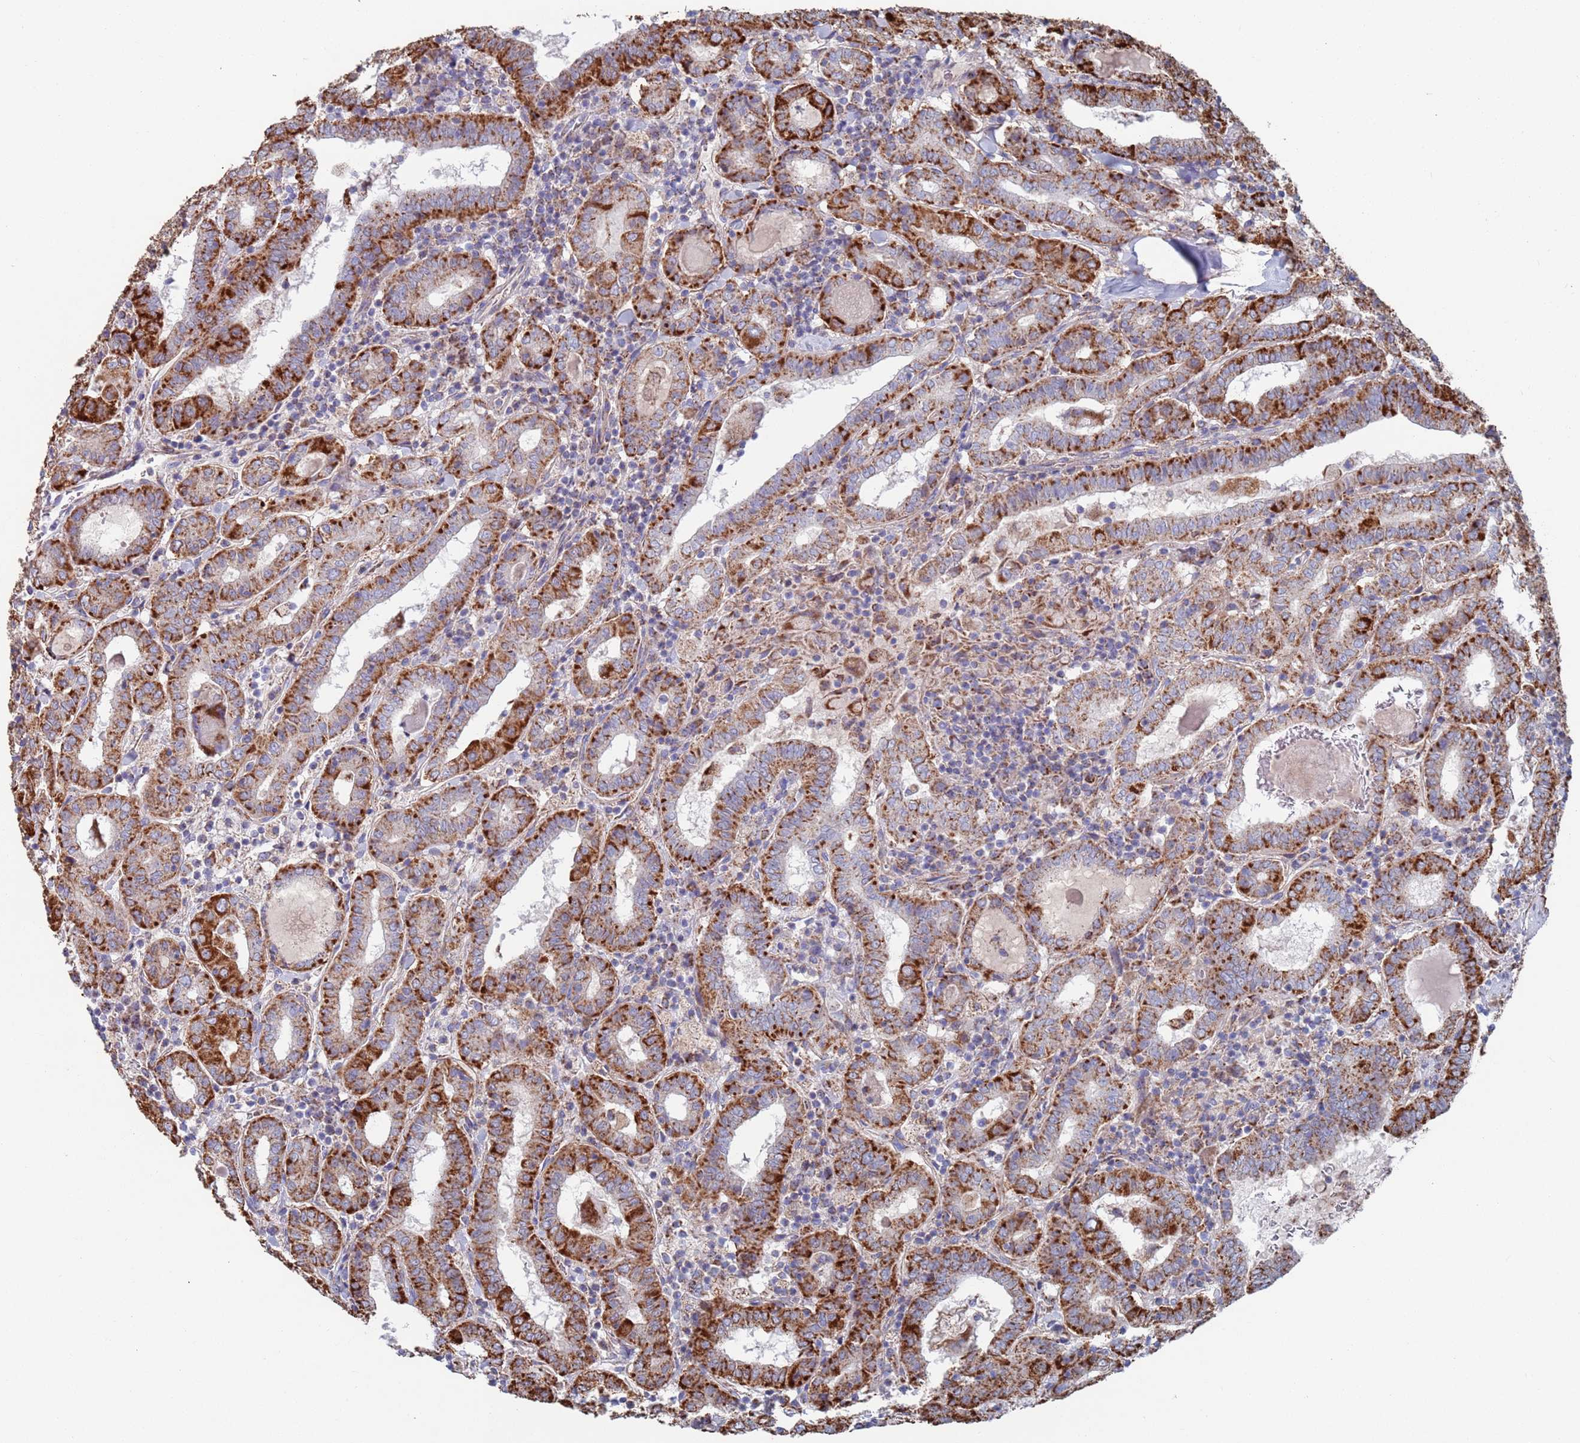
{"staining": {"intensity": "strong", "quantity": ">75%", "location": "cytoplasmic/membranous"}, "tissue": "thyroid cancer", "cell_type": "Tumor cells", "image_type": "cancer", "snomed": [{"axis": "morphology", "description": "Papillary adenocarcinoma, NOS"}, {"axis": "topography", "description": "Thyroid gland"}], "caption": "This photomicrograph demonstrates immunohistochemistry staining of thyroid cancer (papillary adenocarcinoma), with high strong cytoplasmic/membranous expression in about >75% of tumor cells.", "gene": "MRPL22", "patient": {"sex": "female", "age": 72}}